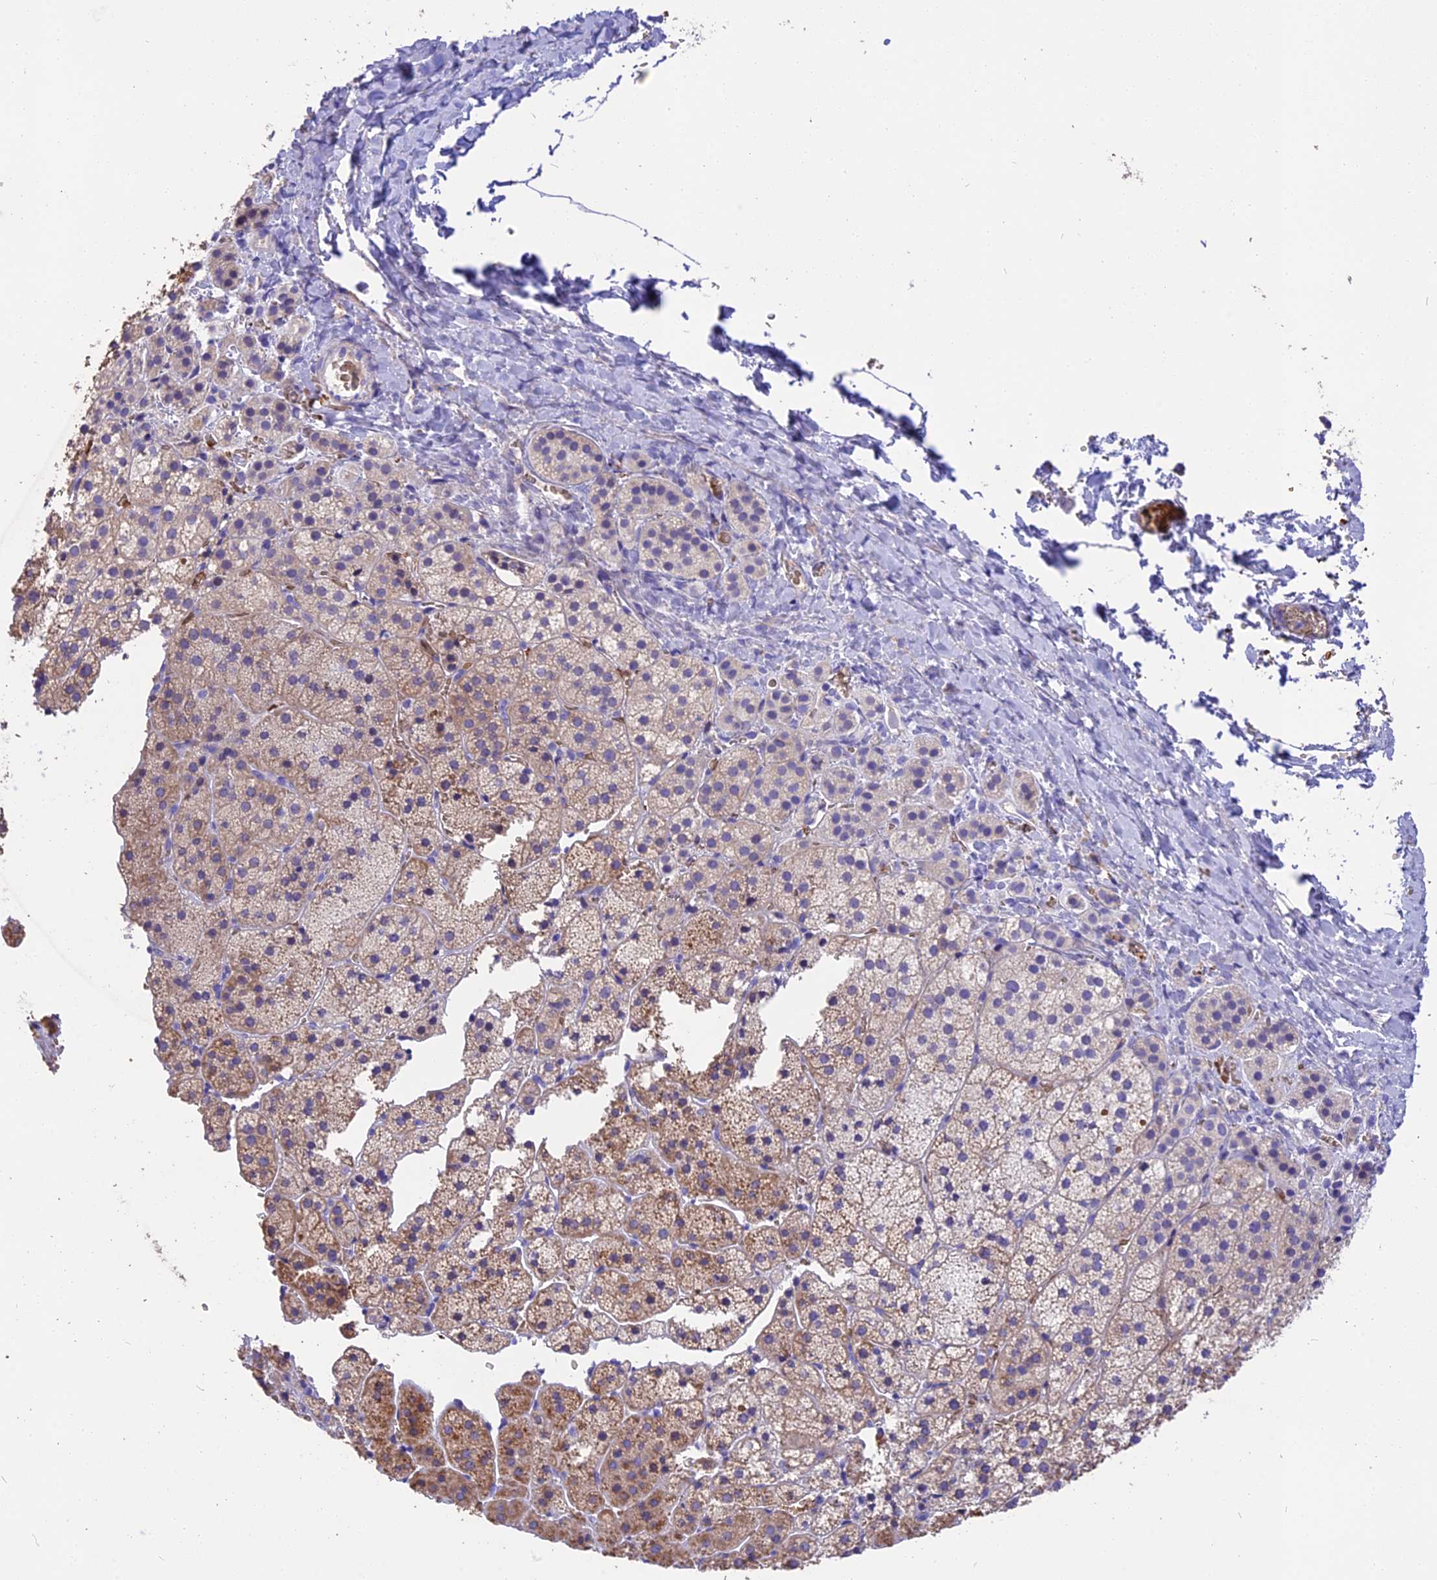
{"staining": {"intensity": "weak", "quantity": "25%-75%", "location": "cytoplasmic/membranous"}, "tissue": "adrenal gland", "cell_type": "Glandular cells", "image_type": "normal", "snomed": [{"axis": "morphology", "description": "Normal tissue, NOS"}, {"axis": "topography", "description": "Adrenal gland"}], "caption": "Brown immunohistochemical staining in benign adrenal gland exhibits weak cytoplasmic/membranous staining in approximately 25%-75% of glandular cells.", "gene": "TNNC2", "patient": {"sex": "female", "age": 44}}